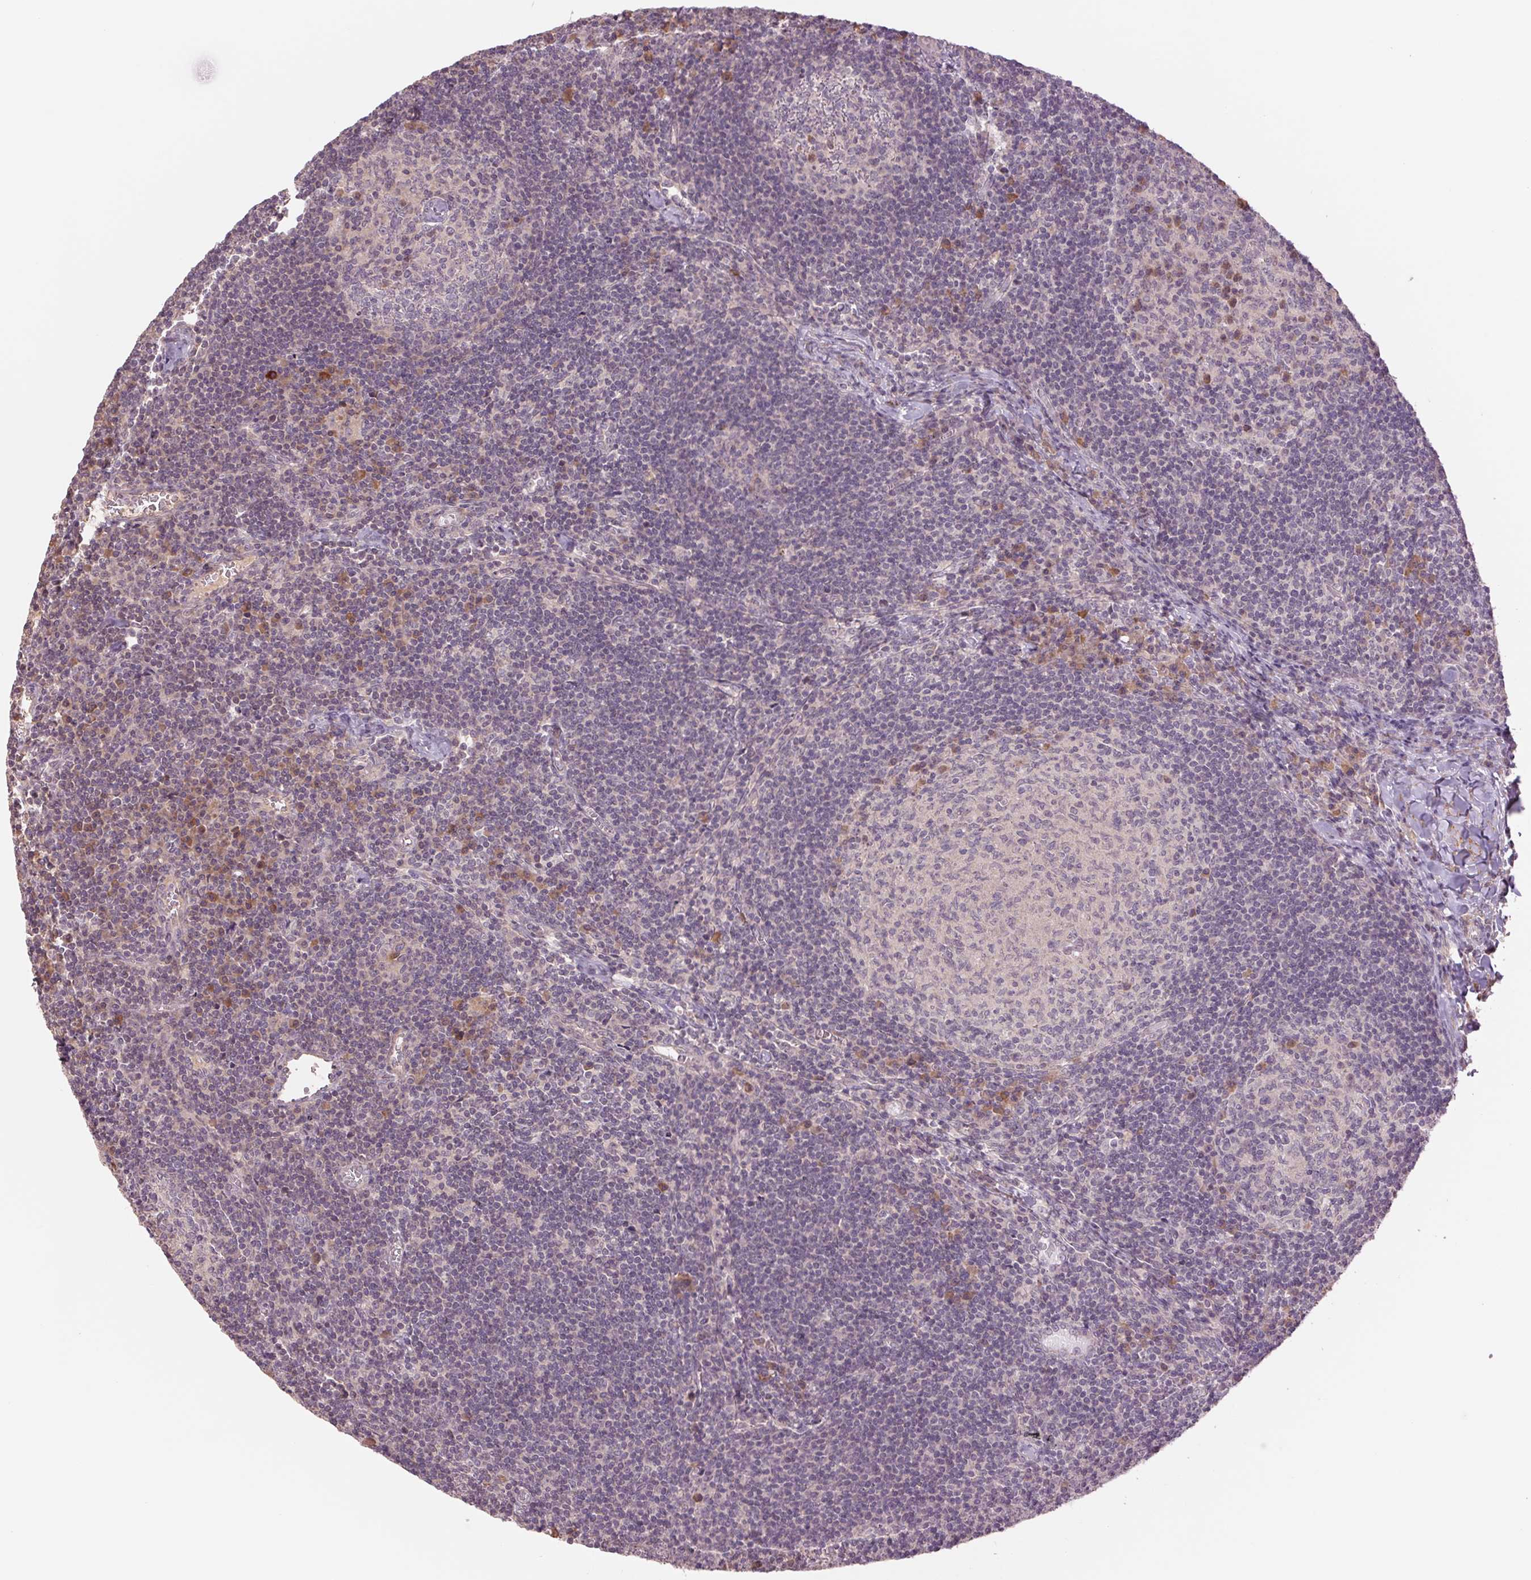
{"staining": {"intensity": "weak", "quantity": "<25%", "location": "cytoplasmic/membranous"}, "tissue": "lymph node", "cell_type": "Germinal center cells", "image_type": "normal", "snomed": [{"axis": "morphology", "description": "Normal tissue, NOS"}, {"axis": "topography", "description": "Lymph node"}], "caption": "DAB immunohistochemical staining of normal human lymph node exhibits no significant staining in germinal center cells. (Immunohistochemistry, brightfield microscopy, high magnification).", "gene": "PPIAL4A", "patient": {"sex": "male", "age": 67}}